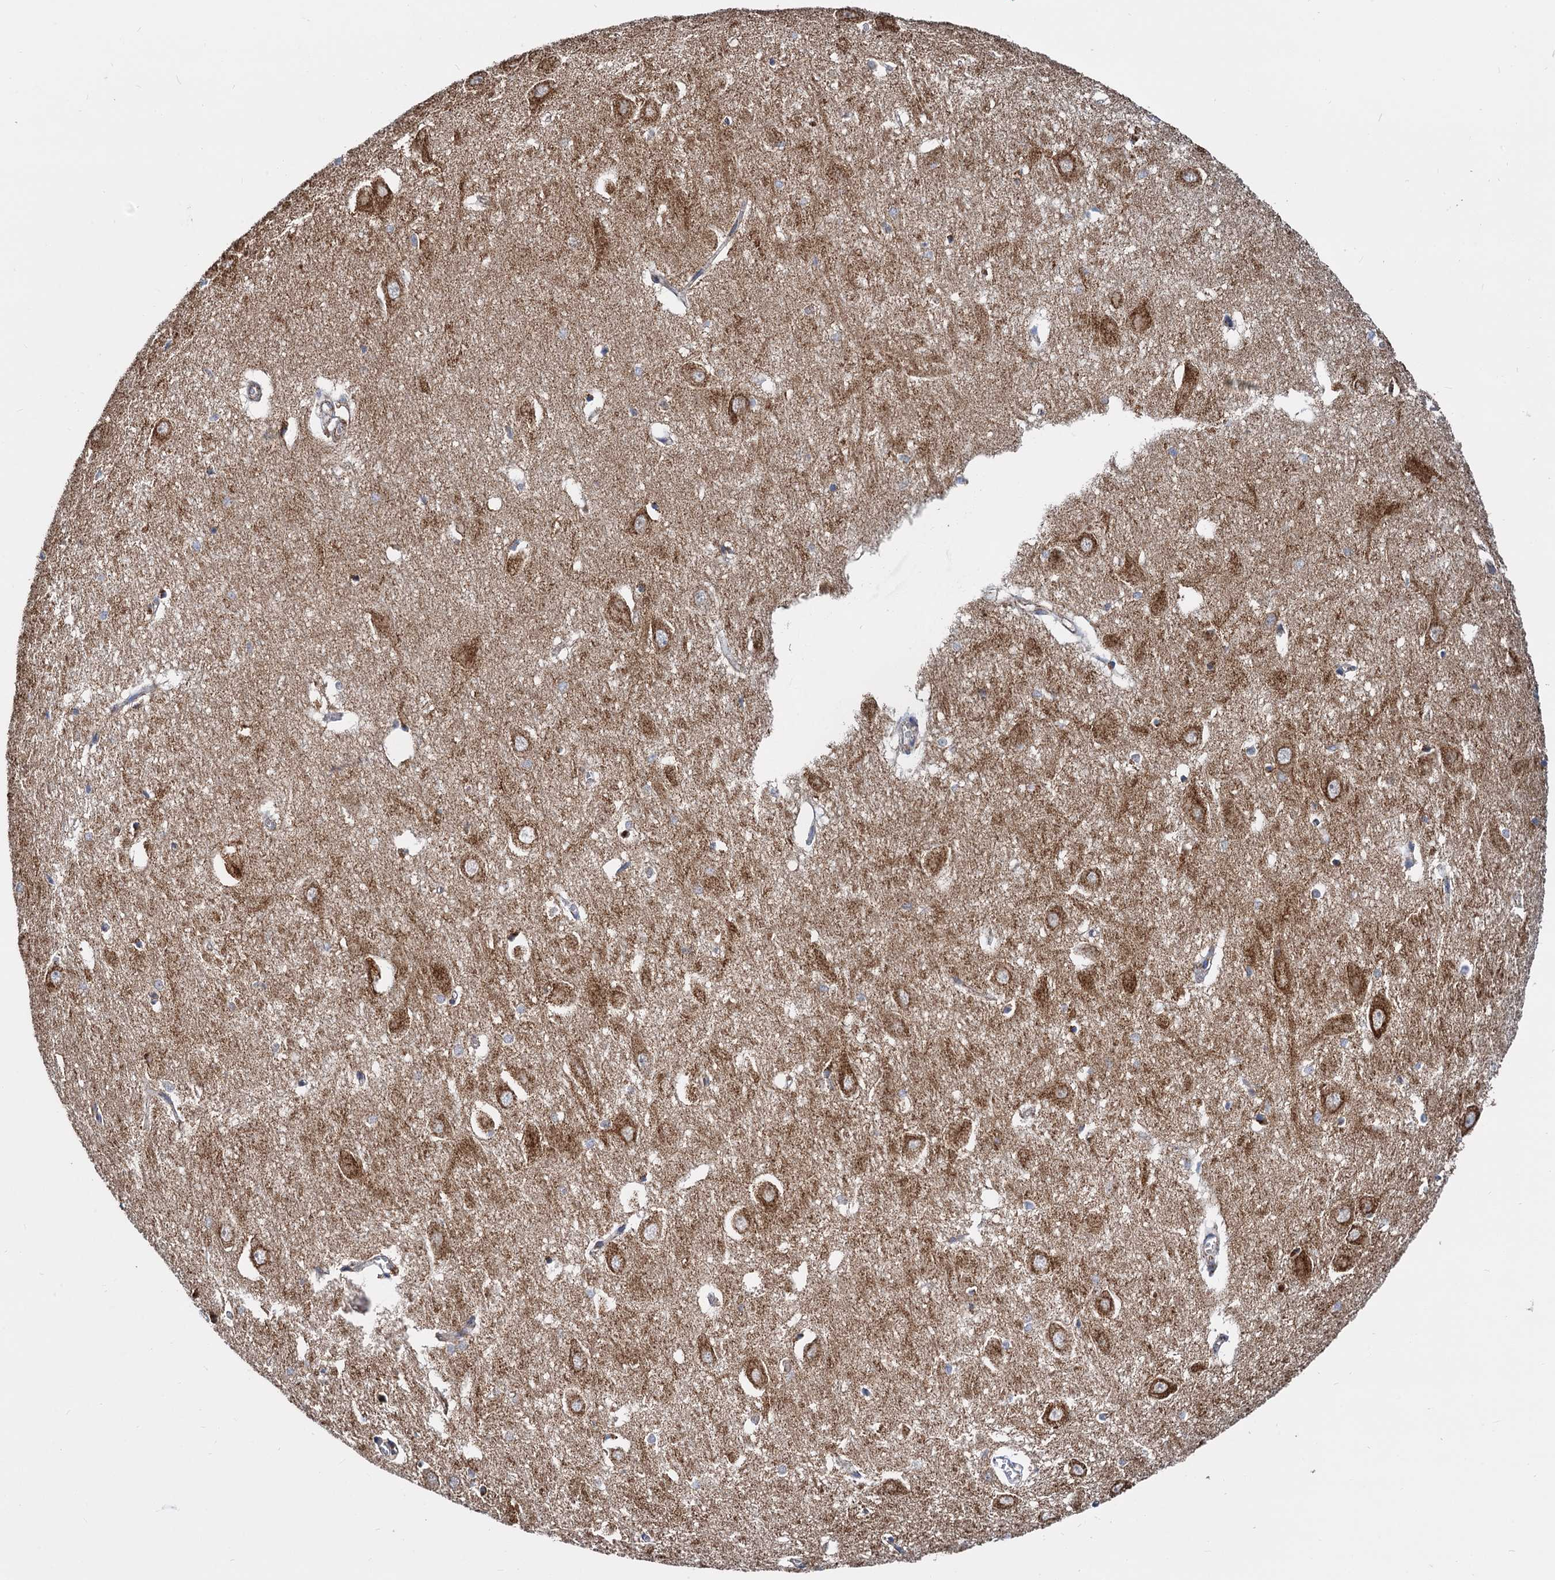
{"staining": {"intensity": "moderate", "quantity": "<25%", "location": "cytoplasmic/membranous"}, "tissue": "hippocampus", "cell_type": "Glial cells", "image_type": "normal", "snomed": [{"axis": "morphology", "description": "Normal tissue, NOS"}, {"axis": "topography", "description": "Hippocampus"}], "caption": "Protein staining shows moderate cytoplasmic/membranous staining in about <25% of glial cells in benign hippocampus.", "gene": "TIMM10", "patient": {"sex": "female", "age": 64}}